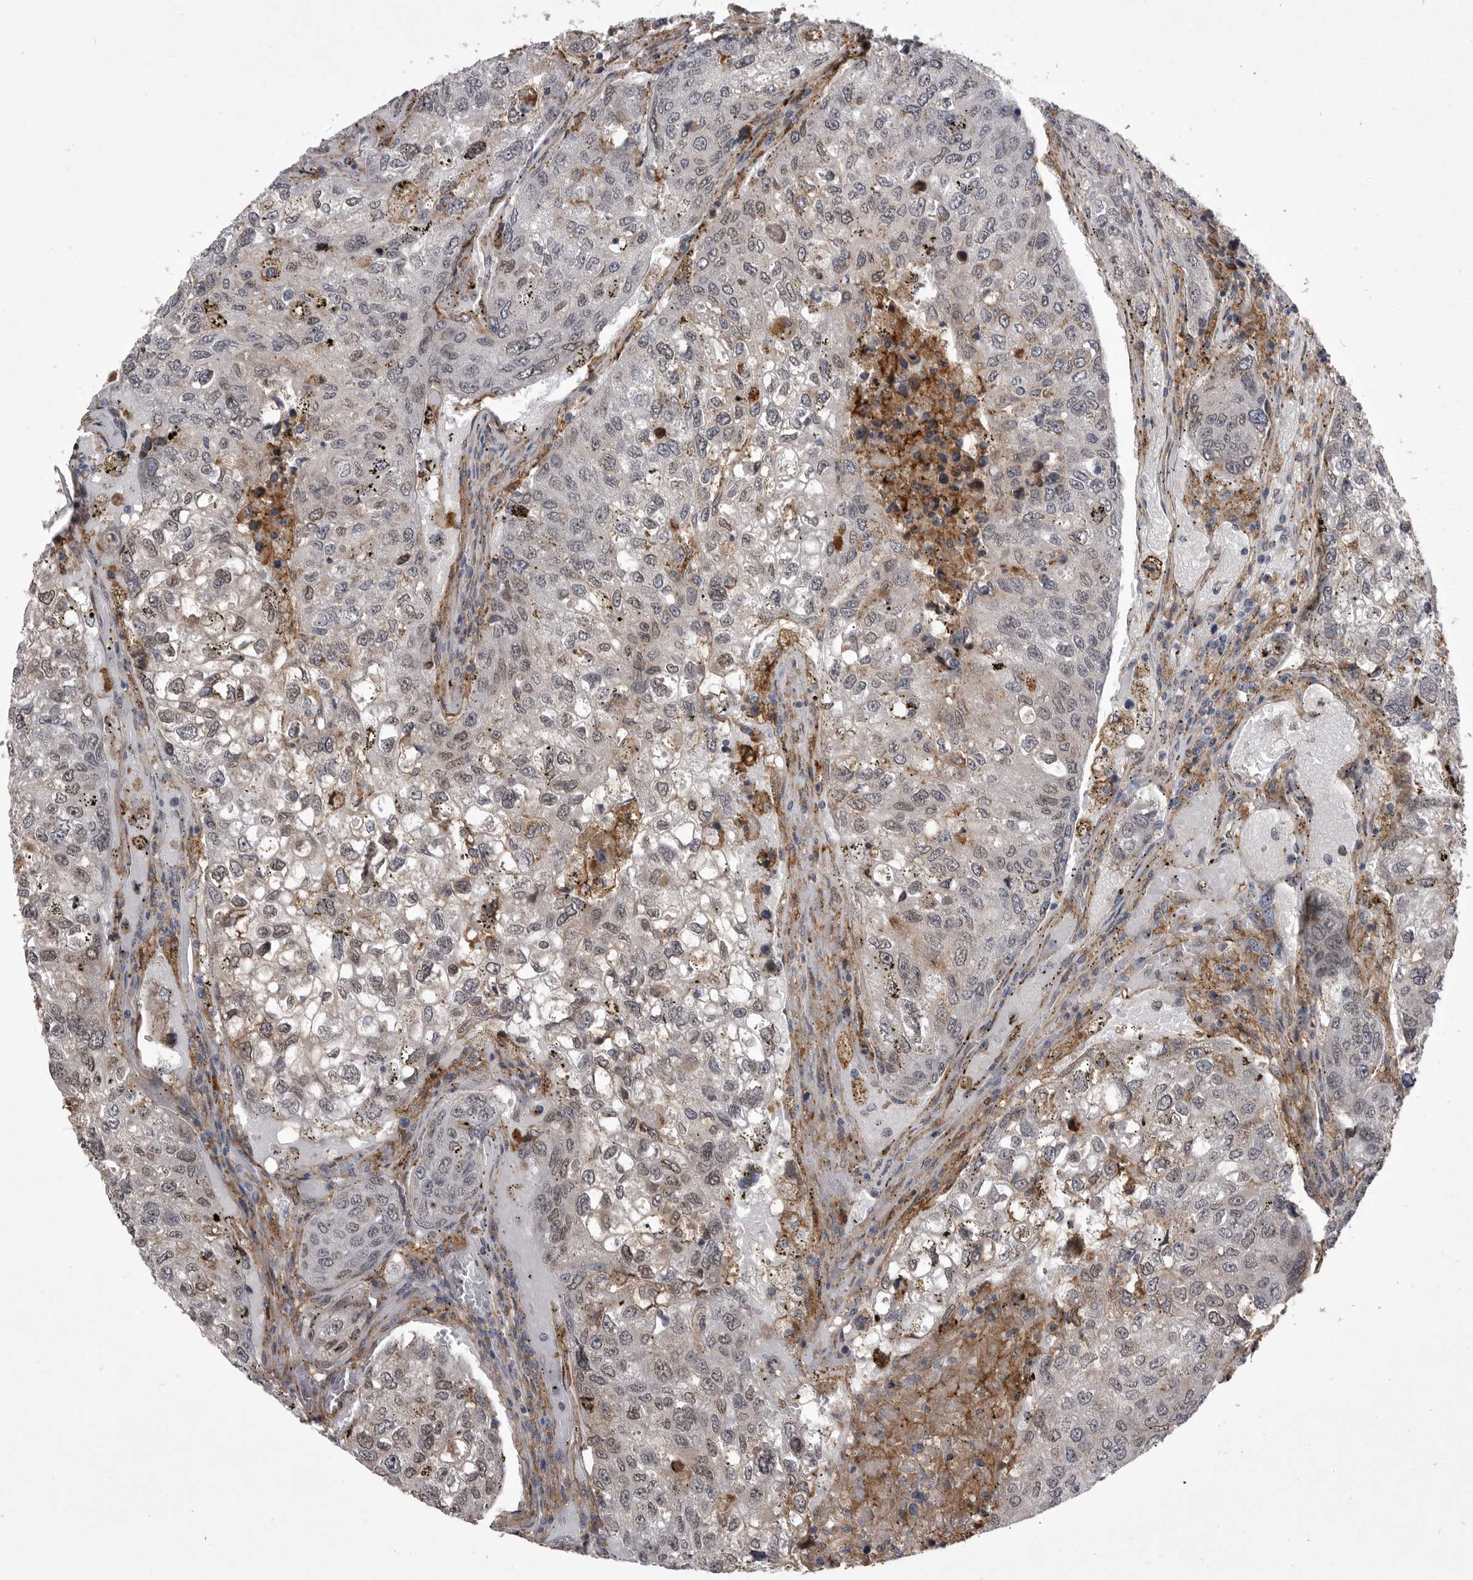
{"staining": {"intensity": "weak", "quantity": "25%-75%", "location": "cytoplasmic/membranous,nuclear"}, "tissue": "urothelial cancer", "cell_type": "Tumor cells", "image_type": "cancer", "snomed": [{"axis": "morphology", "description": "Urothelial carcinoma, High grade"}, {"axis": "topography", "description": "Lymph node"}, {"axis": "topography", "description": "Urinary bladder"}], "caption": "IHC histopathology image of neoplastic tissue: human urothelial cancer stained using immunohistochemistry (IHC) exhibits low levels of weak protein expression localized specifically in the cytoplasmic/membranous and nuclear of tumor cells, appearing as a cytoplasmic/membranous and nuclear brown color.", "gene": "ABL1", "patient": {"sex": "male", "age": 51}}